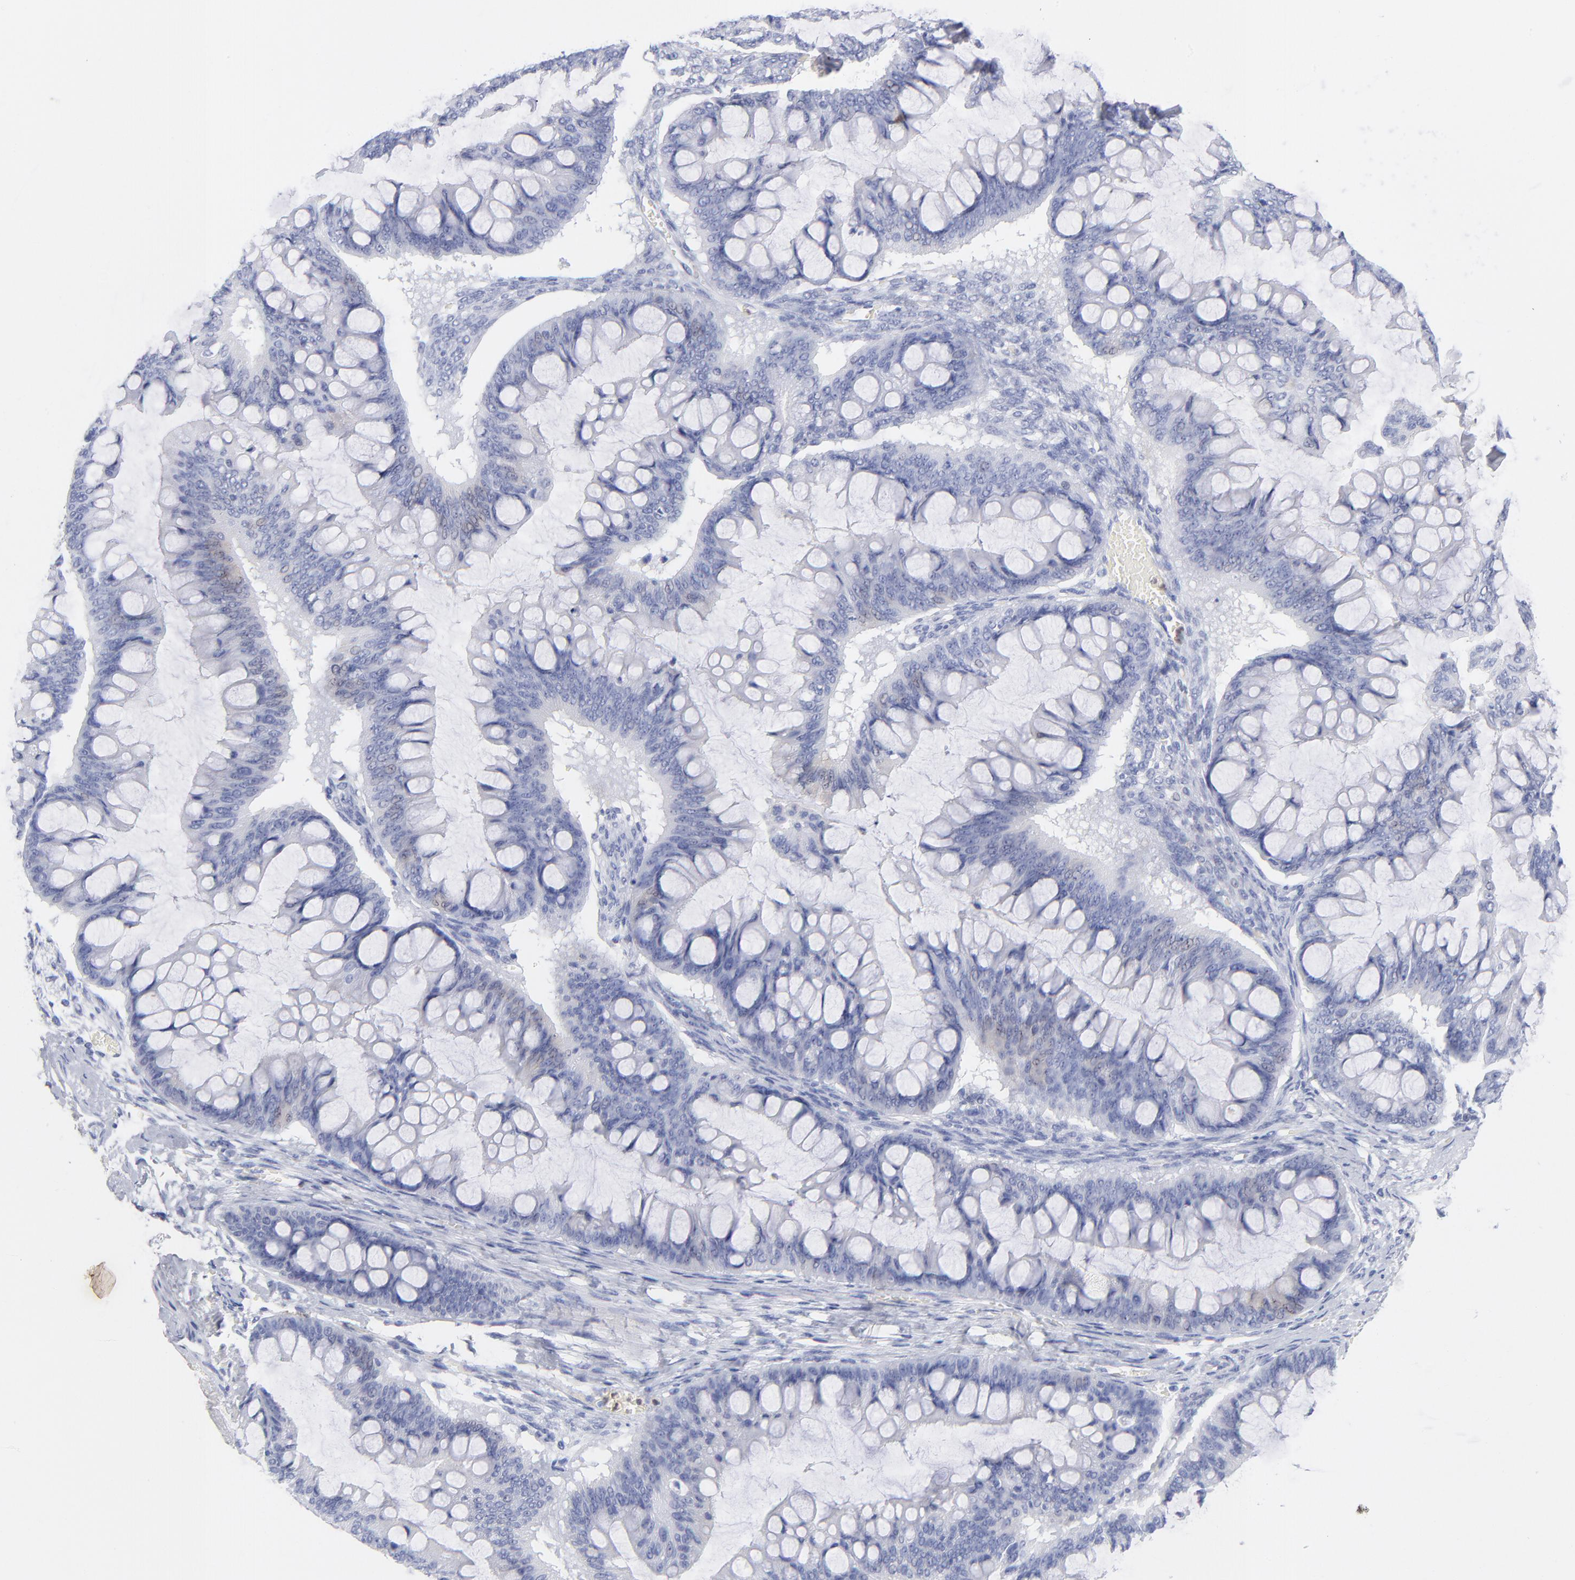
{"staining": {"intensity": "negative", "quantity": "none", "location": "none"}, "tissue": "ovarian cancer", "cell_type": "Tumor cells", "image_type": "cancer", "snomed": [{"axis": "morphology", "description": "Cystadenocarcinoma, mucinous, NOS"}, {"axis": "topography", "description": "Ovary"}], "caption": "An immunohistochemistry photomicrograph of ovarian mucinous cystadenocarcinoma is shown. There is no staining in tumor cells of ovarian mucinous cystadenocarcinoma.", "gene": "ARG1", "patient": {"sex": "female", "age": 73}}